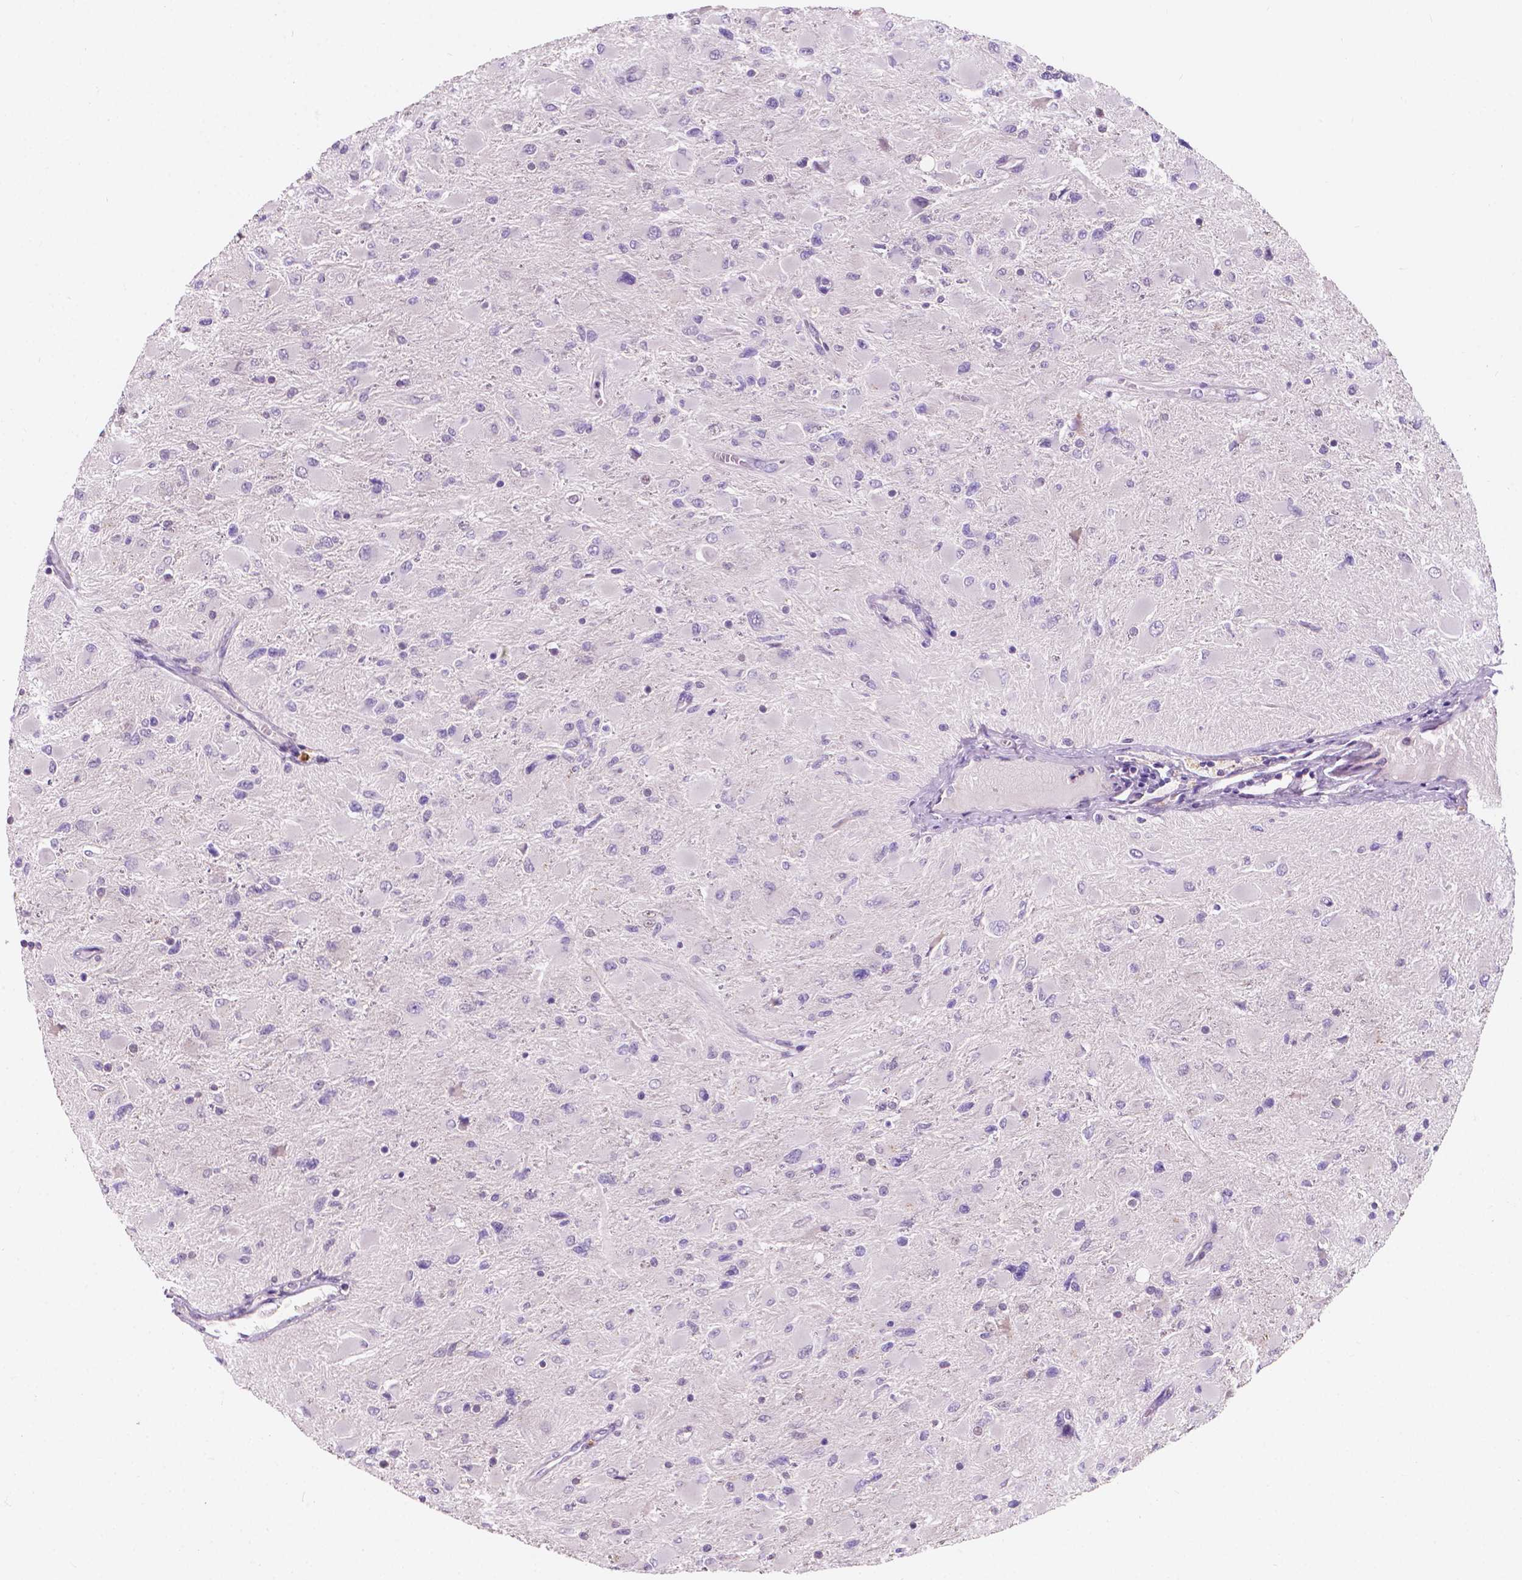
{"staining": {"intensity": "negative", "quantity": "none", "location": "none"}, "tissue": "glioma", "cell_type": "Tumor cells", "image_type": "cancer", "snomed": [{"axis": "morphology", "description": "Glioma, malignant, High grade"}, {"axis": "topography", "description": "Cerebral cortex"}], "caption": "A histopathology image of malignant glioma (high-grade) stained for a protein demonstrates no brown staining in tumor cells.", "gene": "IREB2", "patient": {"sex": "female", "age": 36}}